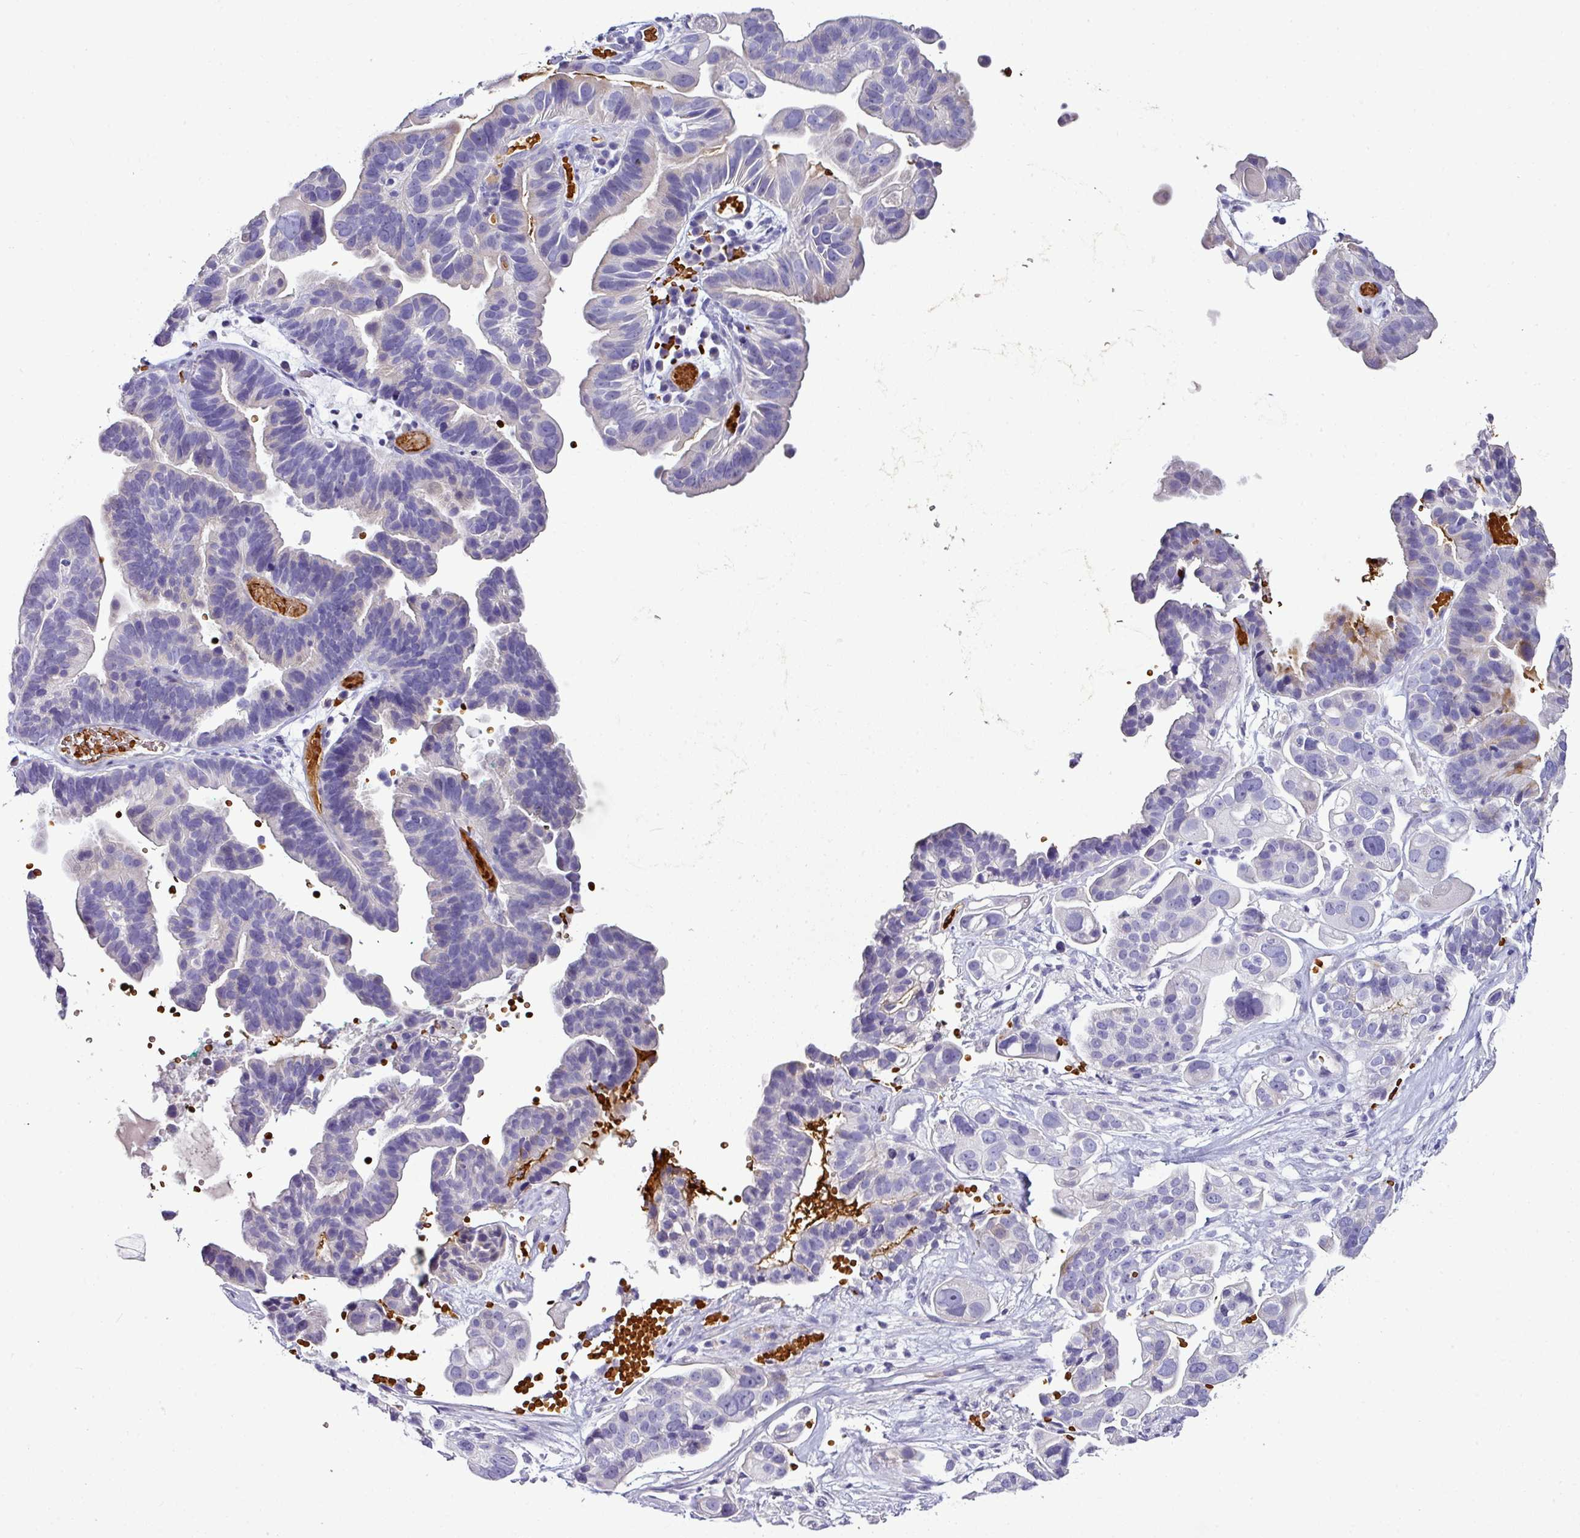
{"staining": {"intensity": "negative", "quantity": "none", "location": "none"}, "tissue": "ovarian cancer", "cell_type": "Tumor cells", "image_type": "cancer", "snomed": [{"axis": "morphology", "description": "Cystadenocarcinoma, serous, NOS"}, {"axis": "topography", "description": "Ovary"}], "caption": "Immunohistochemistry histopathology image of serous cystadenocarcinoma (ovarian) stained for a protein (brown), which reveals no positivity in tumor cells.", "gene": "NAPSA", "patient": {"sex": "female", "age": 56}}